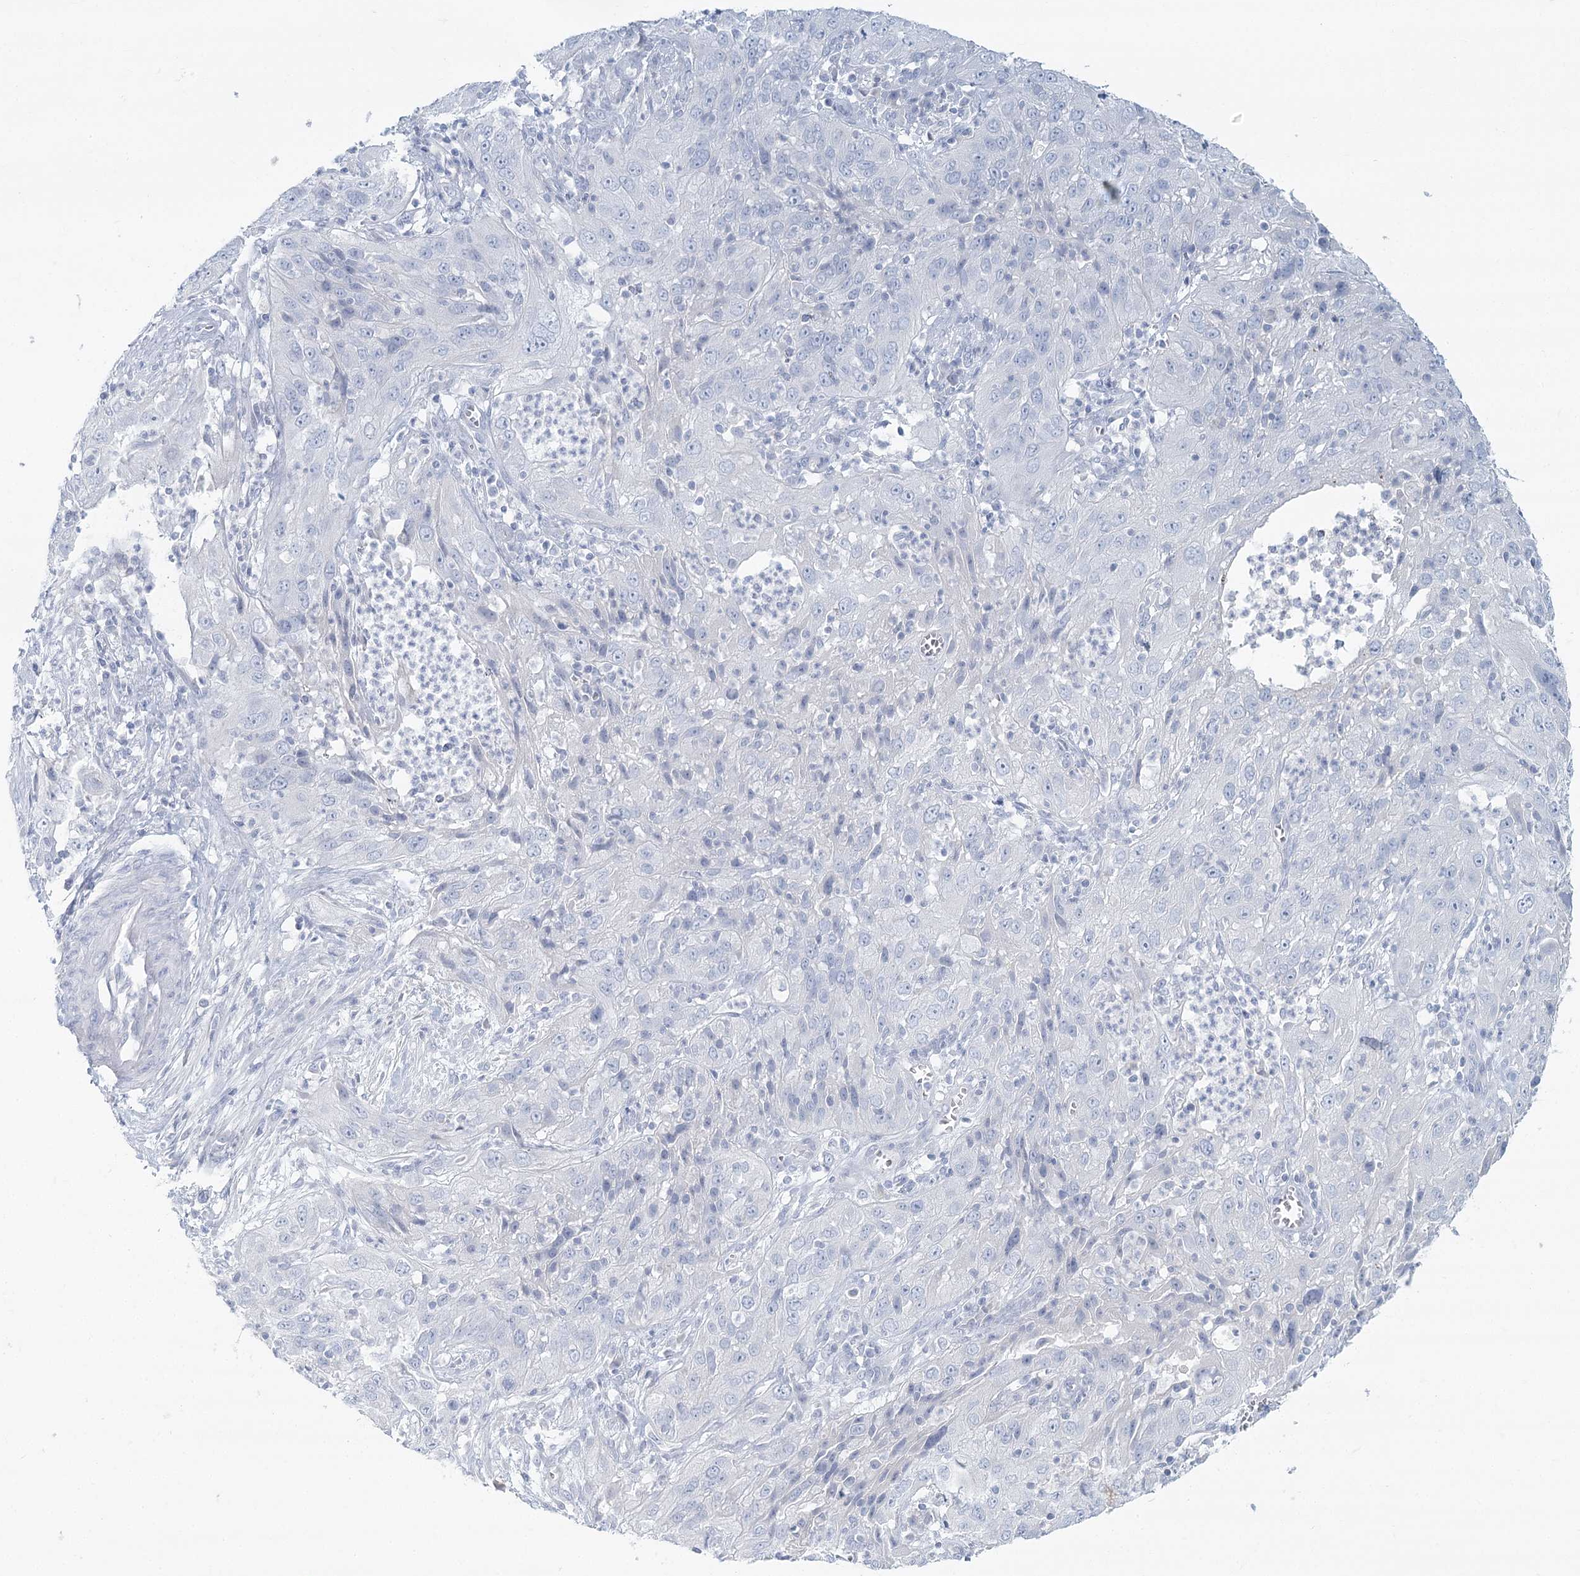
{"staining": {"intensity": "negative", "quantity": "none", "location": "none"}, "tissue": "cervical cancer", "cell_type": "Tumor cells", "image_type": "cancer", "snomed": [{"axis": "morphology", "description": "Squamous cell carcinoma, NOS"}, {"axis": "topography", "description": "Cervix"}], "caption": "DAB immunohistochemical staining of human cervical squamous cell carcinoma displays no significant staining in tumor cells.", "gene": "DMGDH", "patient": {"sex": "female", "age": 32}}